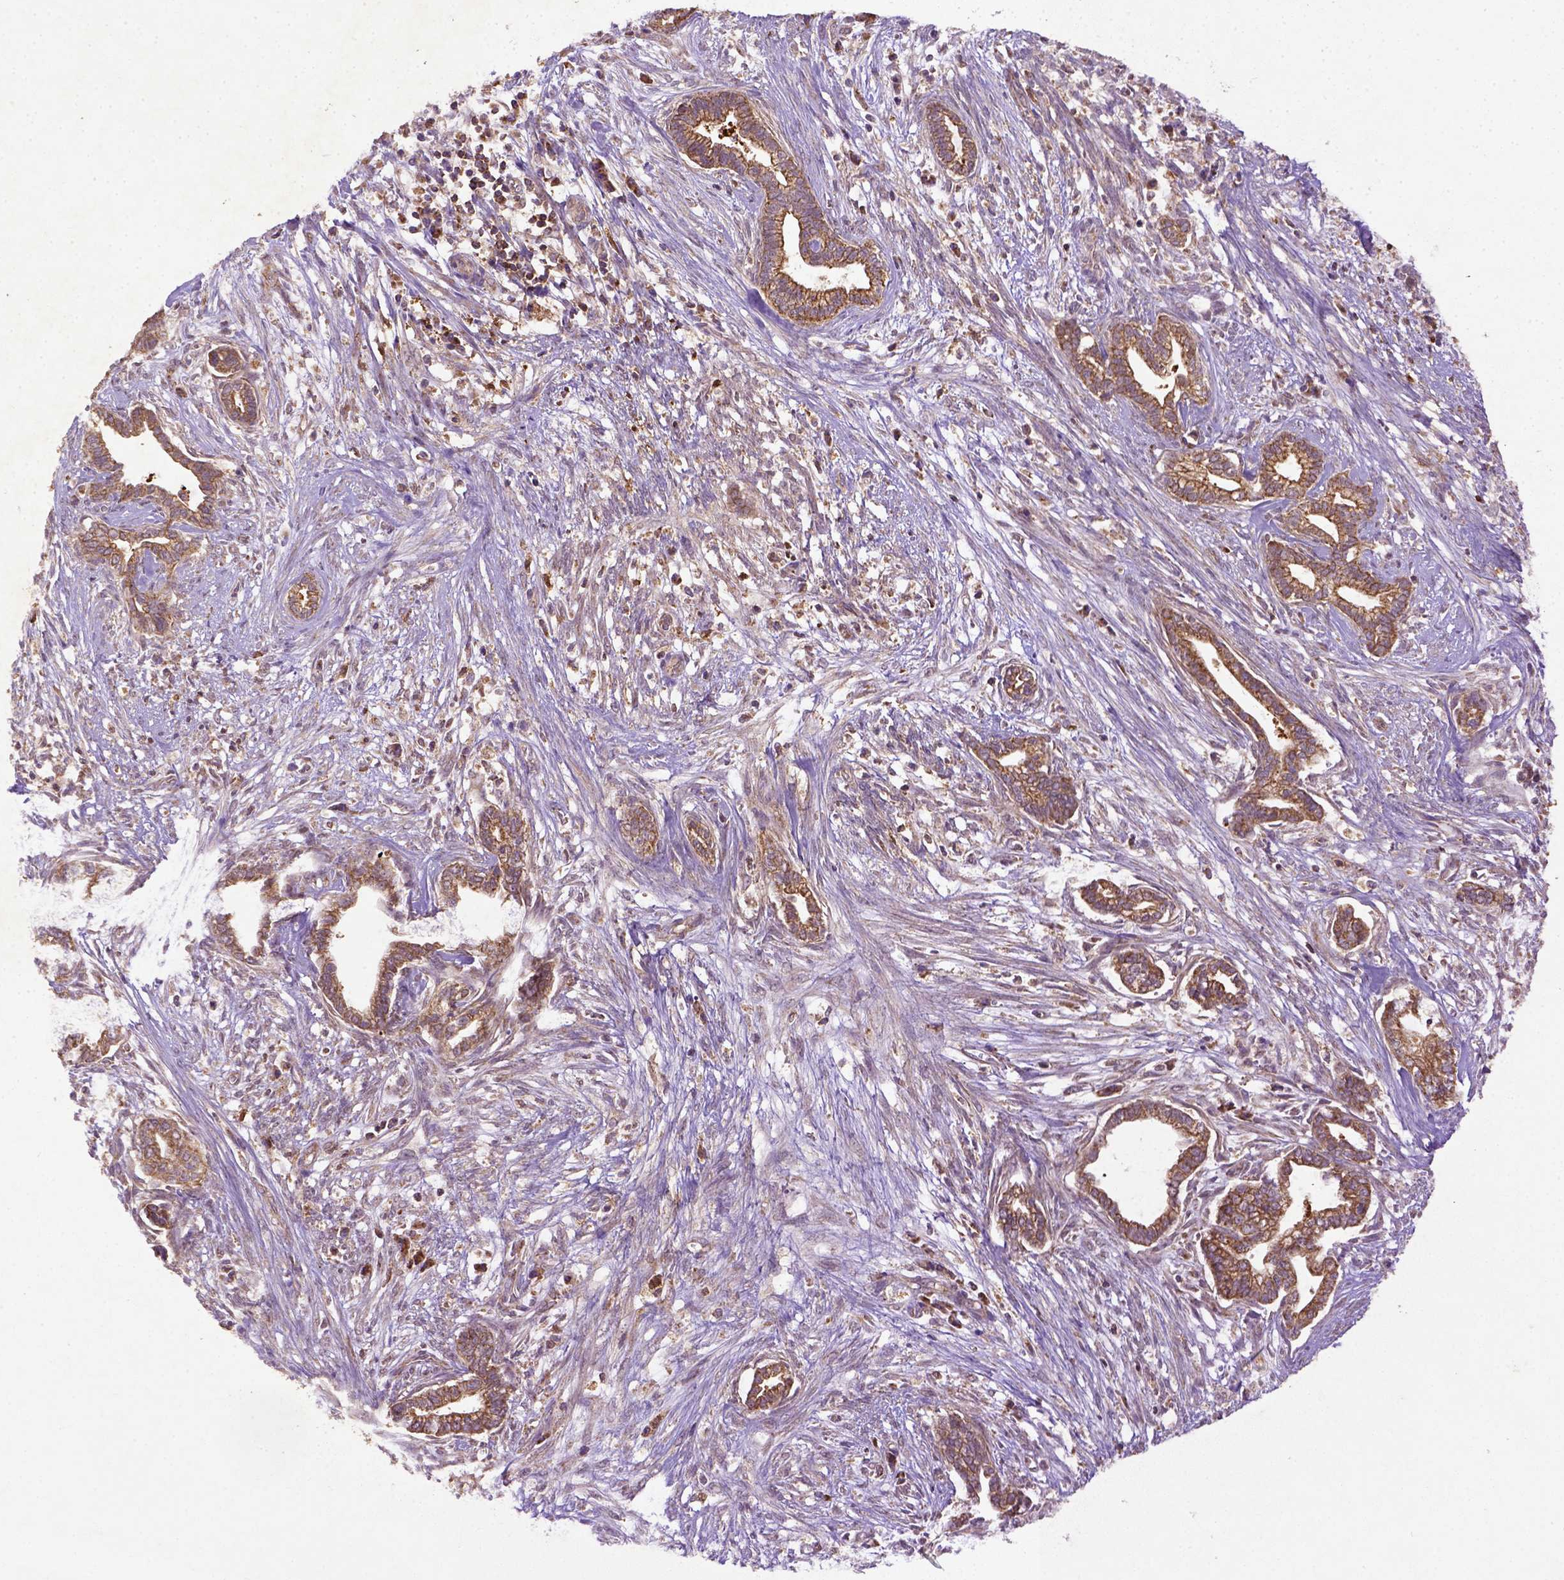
{"staining": {"intensity": "strong", "quantity": ">75%", "location": "cytoplasmic/membranous"}, "tissue": "cervical cancer", "cell_type": "Tumor cells", "image_type": "cancer", "snomed": [{"axis": "morphology", "description": "Adenocarcinoma, NOS"}, {"axis": "topography", "description": "Cervix"}], "caption": "Tumor cells demonstrate high levels of strong cytoplasmic/membranous expression in about >75% of cells in cervical adenocarcinoma. The staining was performed using DAB (3,3'-diaminobenzidine) to visualize the protein expression in brown, while the nuclei were stained in blue with hematoxylin (Magnification: 20x).", "gene": "MT-CO1", "patient": {"sex": "female", "age": 62}}